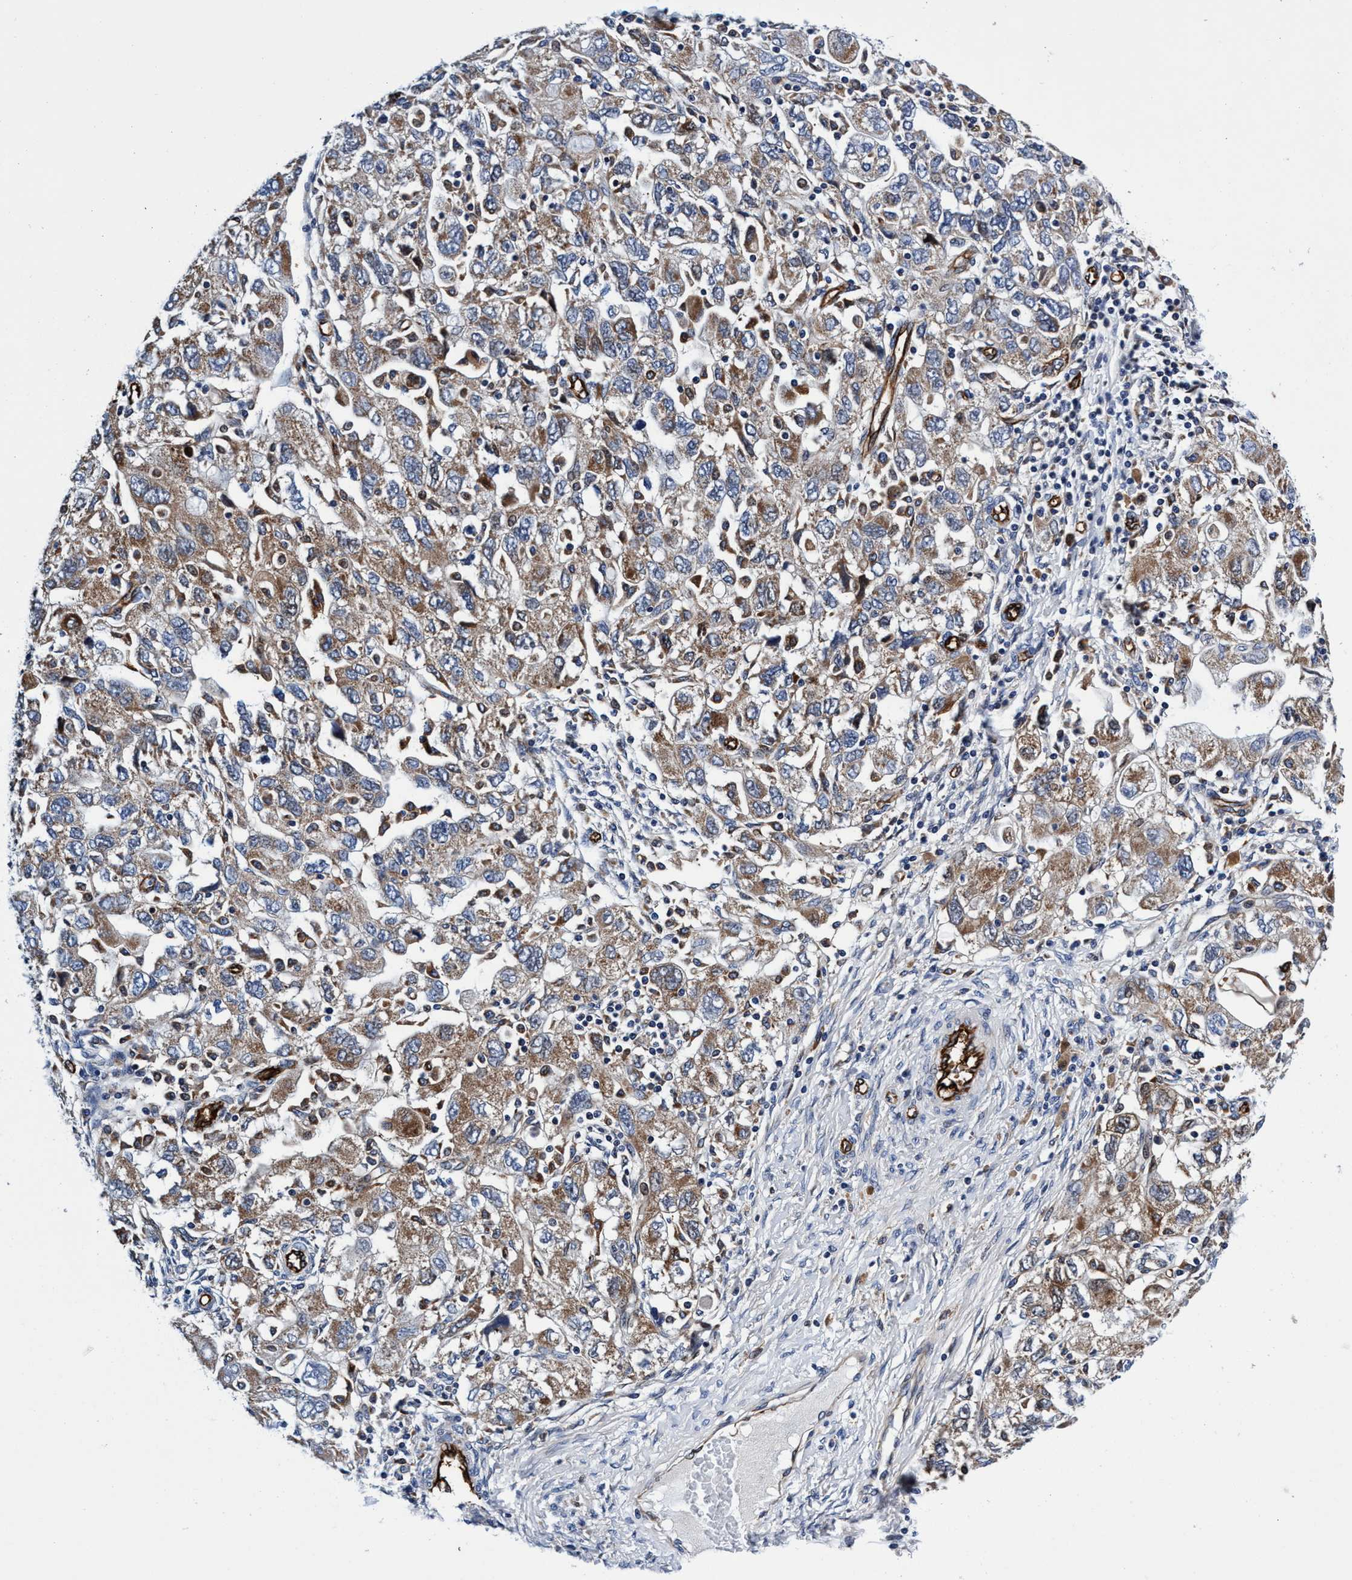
{"staining": {"intensity": "moderate", "quantity": ">75%", "location": "cytoplasmic/membranous"}, "tissue": "ovarian cancer", "cell_type": "Tumor cells", "image_type": "cancer", "snomed": [{"axis": "morphology", "description": "Carcinoma, NOS"}, {"axis": "morphology", "description": "Cystadenocarcinoma, serous, NOS"}, {"axis": "topography", "description": "Ovary"}], "caption": "The photomicrograph shows immunohistochemical staining of ovarian cancer (carcinoma). There is moderate cytoplasmic/membranous positivity is seen in about >75% of tumor cells.", "gene": "UBALD2", "patient": {"sex": "female", "age": 69}}